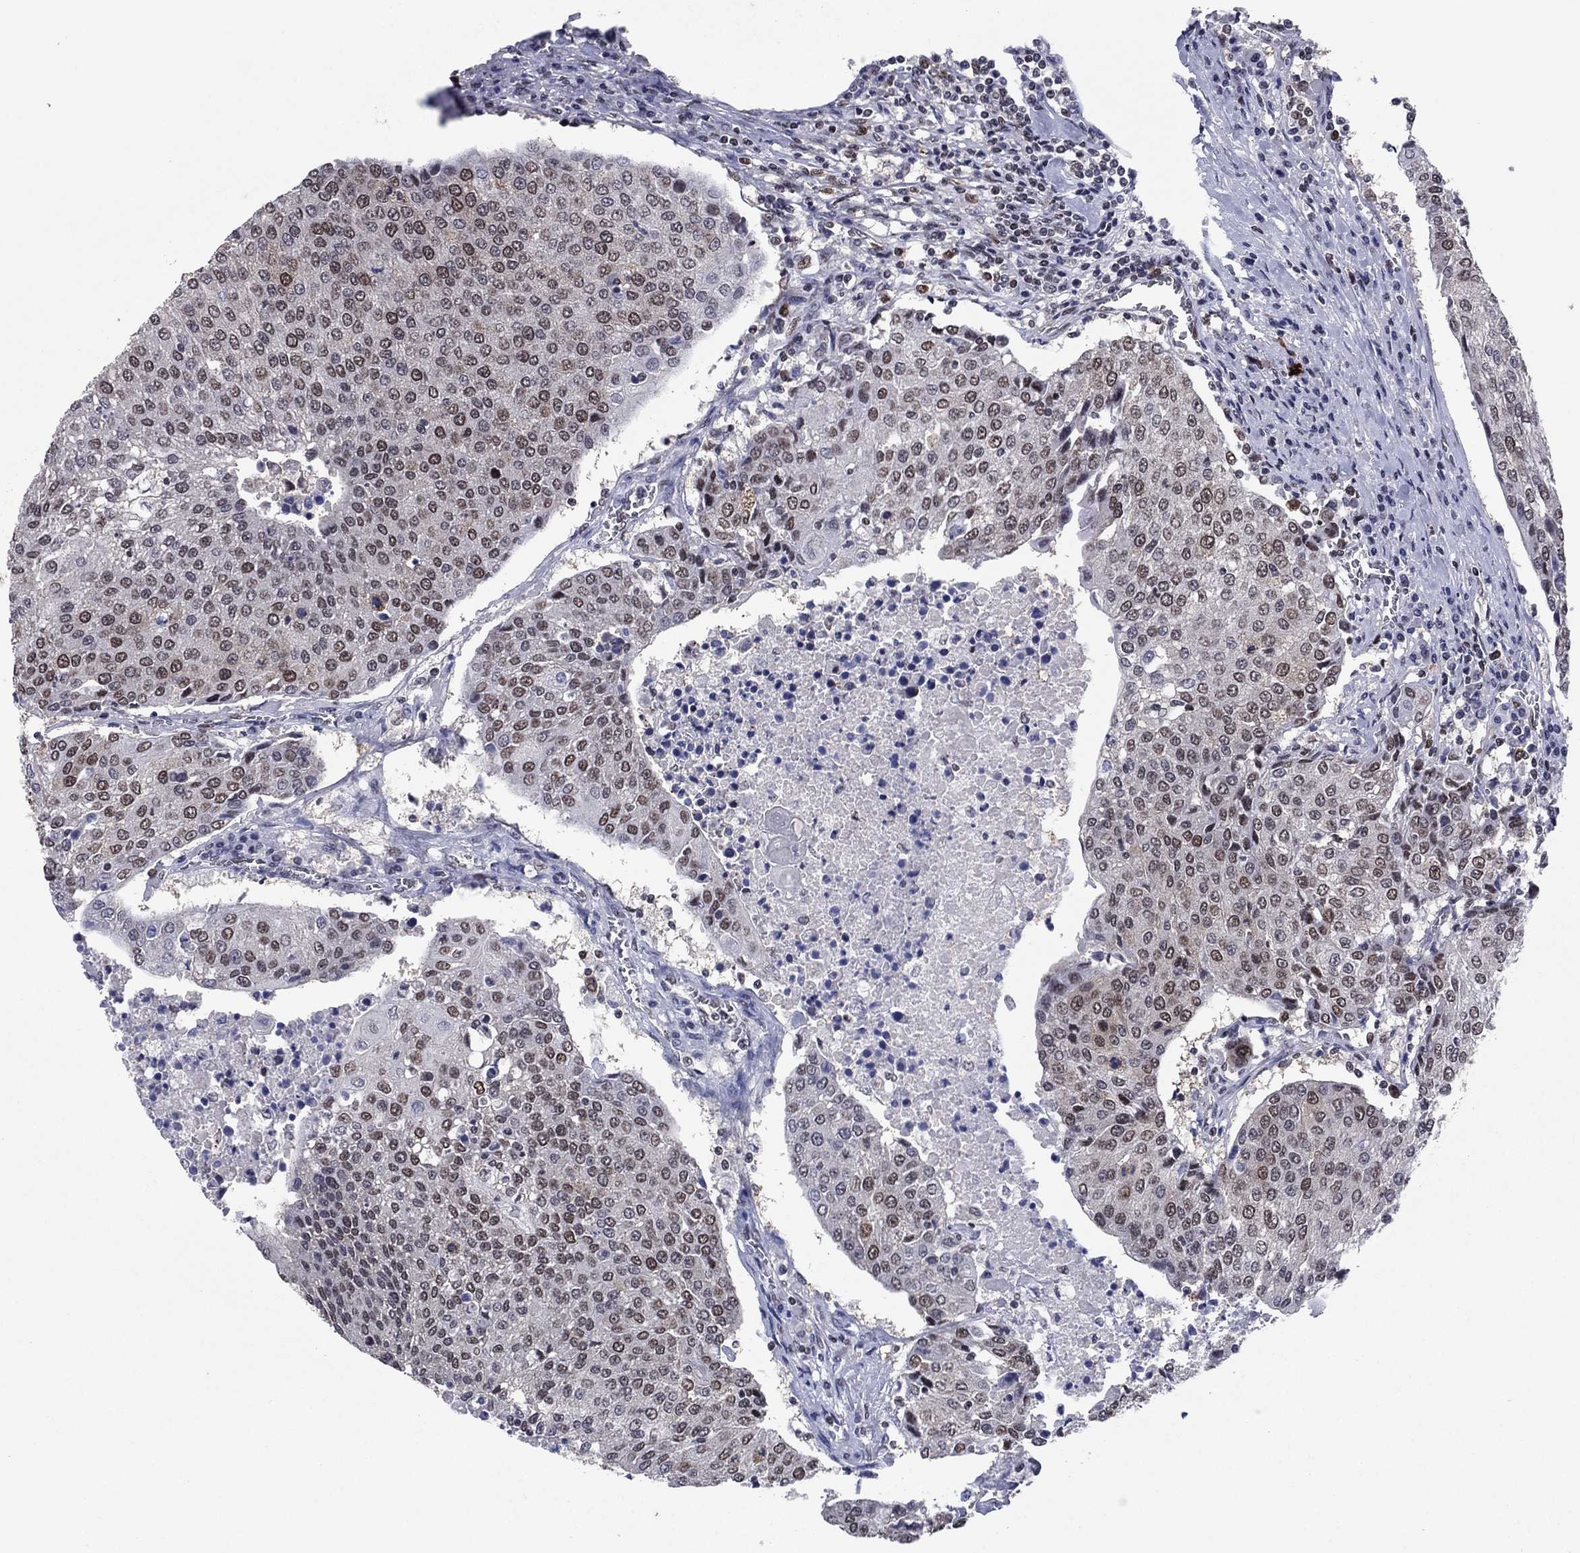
{"staining": {"intensity": "moderate", "quantity": "25%-75%", "location": "nuclear"}, "tissue": "urothelial cancer", "cell_type": "Tumor cells", "image_type": "cancer", "snomed": [{"axis": "morphology", "description": "Urothelial carcinoma, High grade"}, {"axis": "topography", "description": "Urinary bladder"}], "caption": "High-magnification brightfield microscopy of urothelial carcinoma (high-grade) stained with DAB (3,3'-diaminobenzidine) (brown) and counterstained with hematoxylin (blue). tumor cells exhibit moderate nuclear expression is seen in approximately25%-75% of cells.", "gene": "TYMS", "patient": {"sex": "female", "age": 85}}